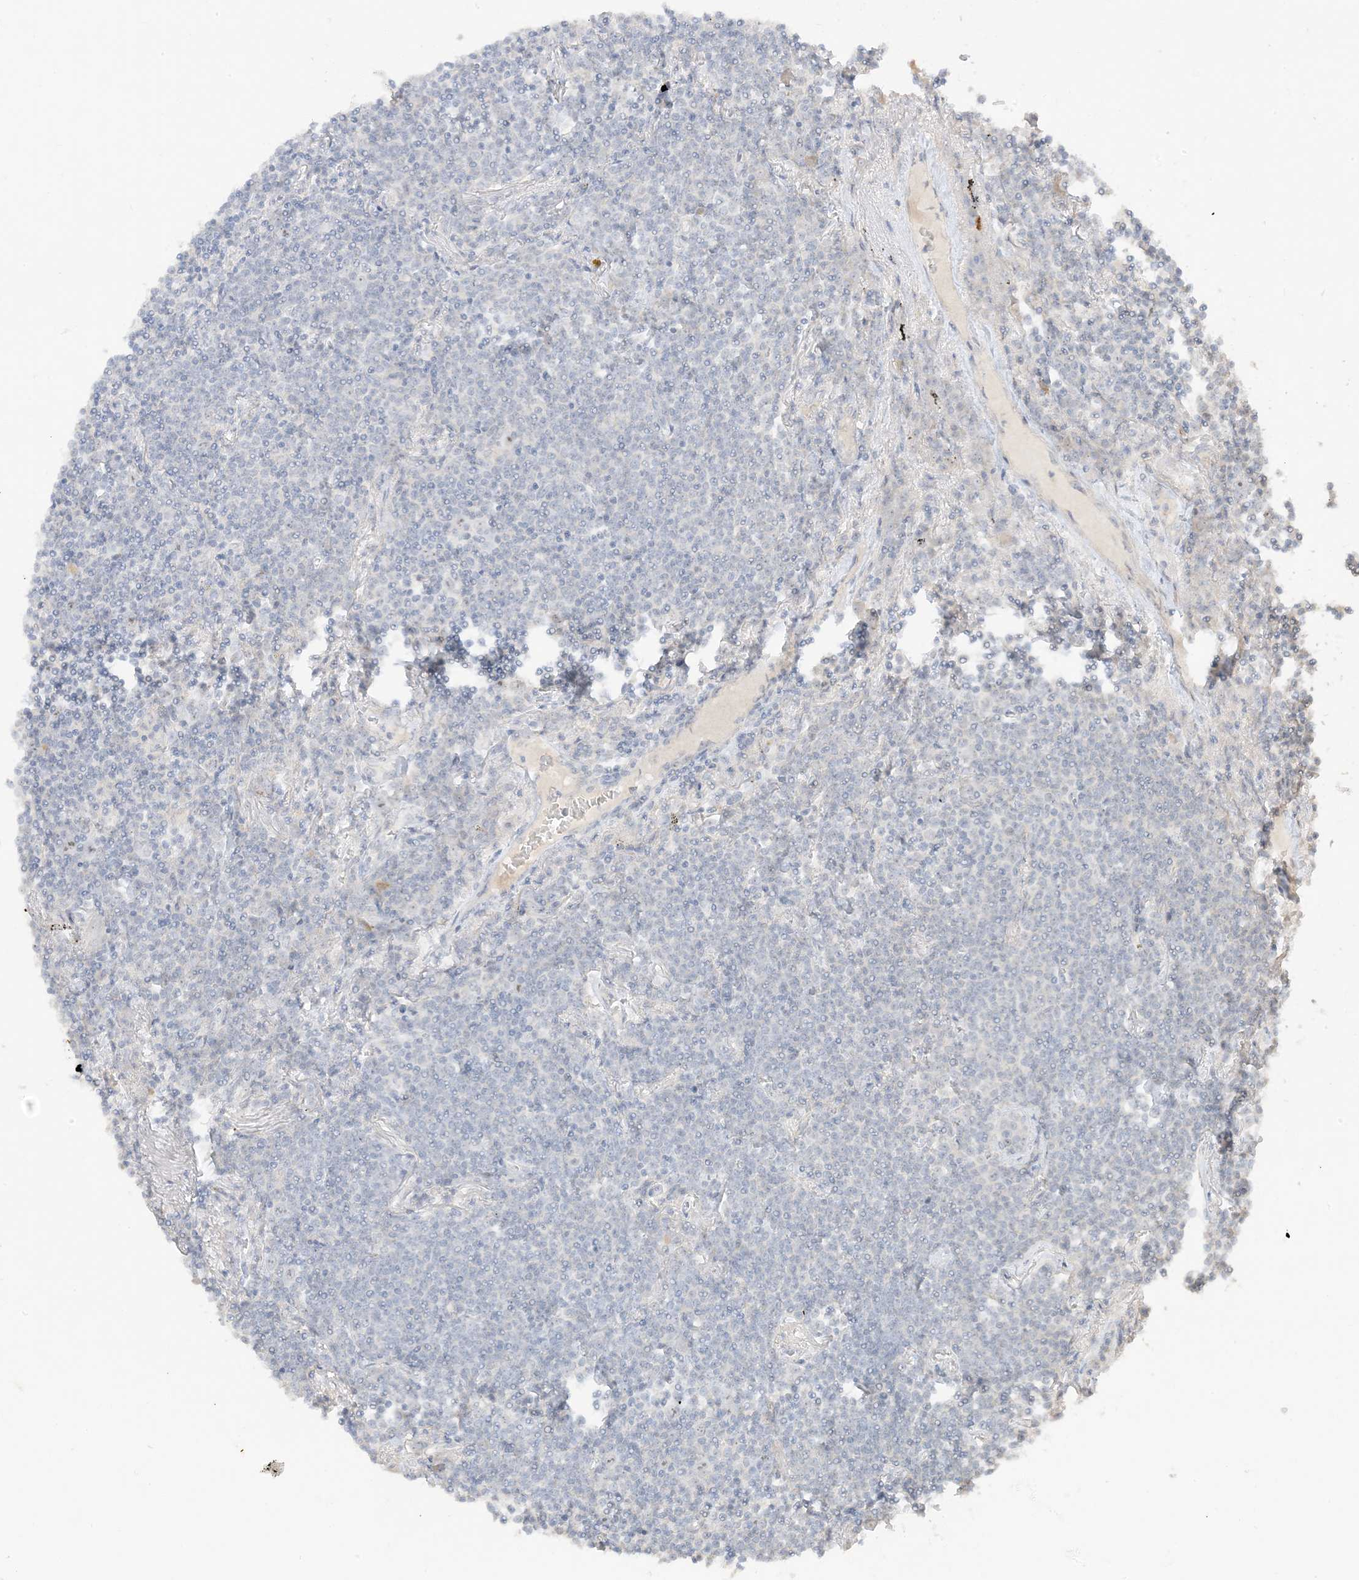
{"staining": {"intensity": "negative", "quantity": "none", "location": "none"}, "tissue": "lymphoma", "cell_type": "Tumor cells", "image_type": "cancer", "snomed": [{"axis": "morphology", "description": "Malignant lymphoma, non-Hodgkin's type, Low grade"}, {"axis": "topography", "description": "Lung"}], "caption": "Lymphoma was stained to show a protein in brown. There is no significant staining in tumor cells. (DAB (3,3'-diaminobenzidine) immunohistochemistry (IHC), high magnification).", "gene": "ETAA1", "patient": {"sex": "female", "age": 71}}